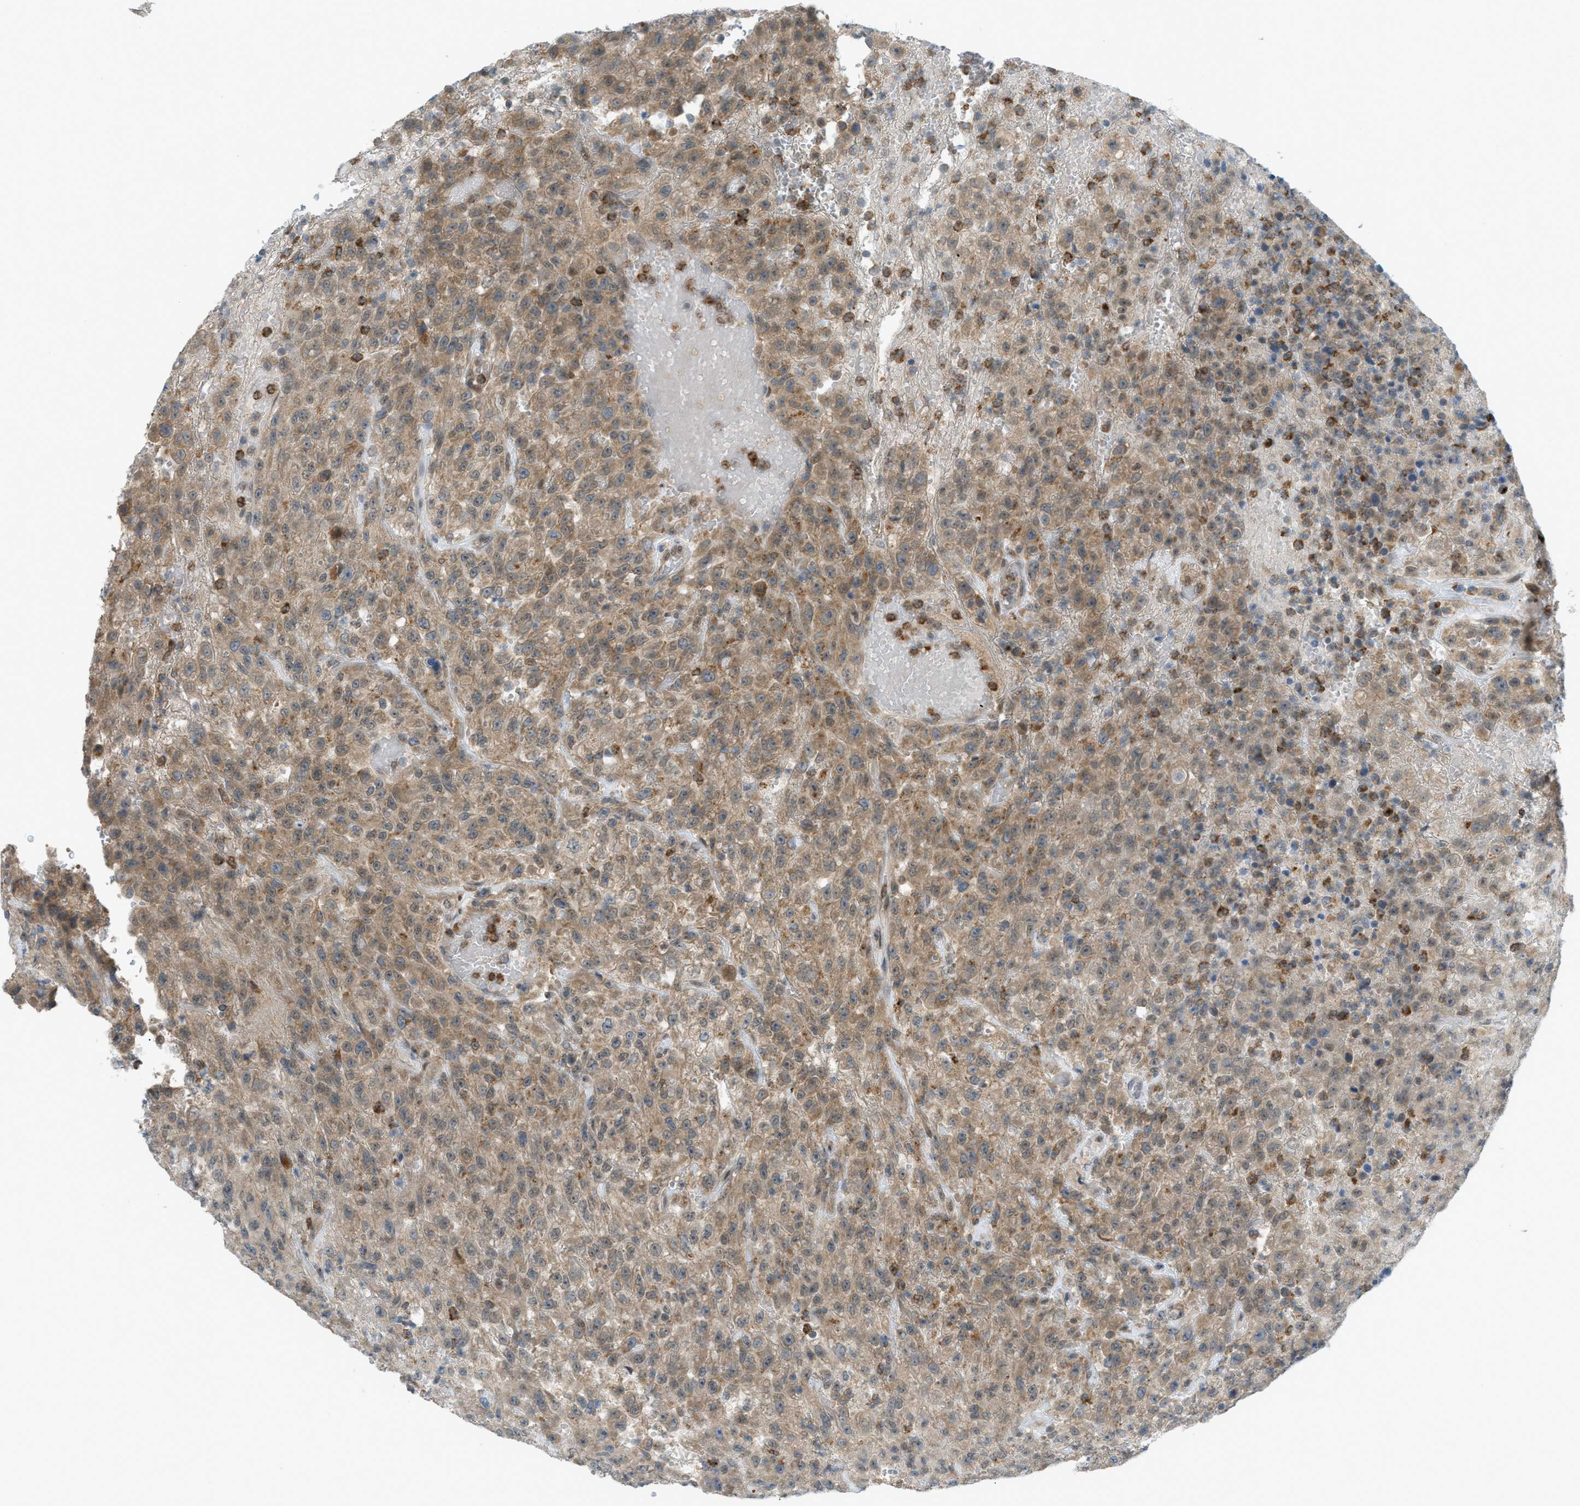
{"staining": {"intensity": "moderate", "quantity": ">75%", "location": "cytoplasmic/membranous"}, "tissue": "urothelial cancer", "cell_type": "Tumor cells", "image_type": "cancer", "snomed": [{"axis": "morphology", "description": "Urothelial carcinoma, High grade"}, {"axis": "topography", "description": "Urinary bladder"}], "caption": "Tumor cells display medium levels of moderate cytoplasmic/membranous positivity in approximately >75% of cells in urothelial cancer.", "gene": "DYRK1A", "patient": {"sex": "male", "age": 46}}